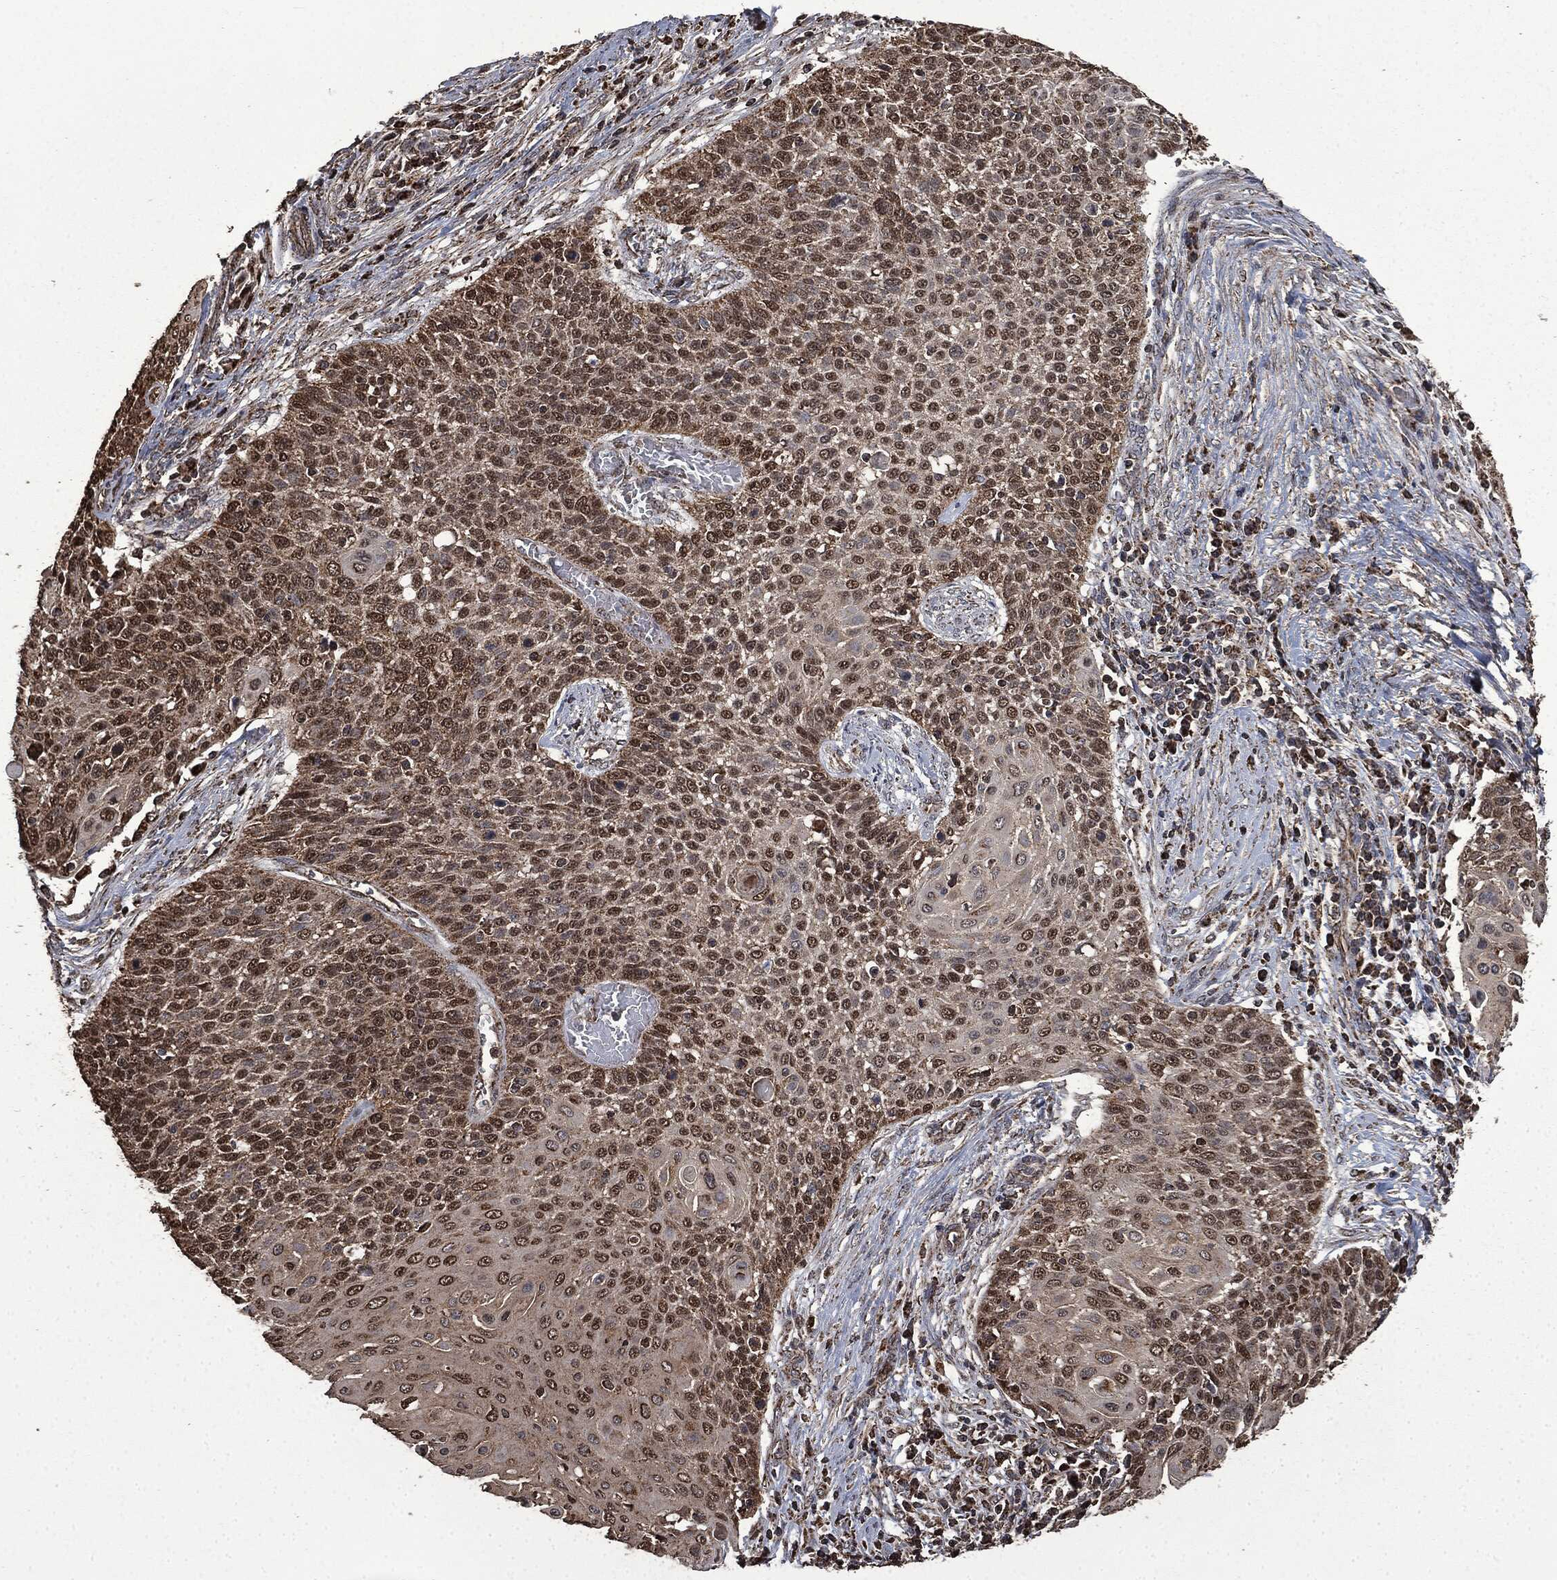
{"staining": {"intensity": "moderate", "quantity": "25%-75%", "location": "cytoplasmic/membranous,nuclear"}, "tissue": "cervical cancer", "cell_type": "Tumor cells", "image_type": "cancer", "snomed": [{"axis": "morphology", "description": "Squamous cell carcinoma, NOS"}, {"axis": "topography", "description": "Cervix"}], "caption": "Protein expression by immunohistochemistry (IHC) displays moderate cytoplasmic/membranous and nuclear staining in about 25%-75% of tumor cells in cervical squamous cell carcinoma.", "gene": "LIG3", "patient": {"sex": "female", "age": 39}}